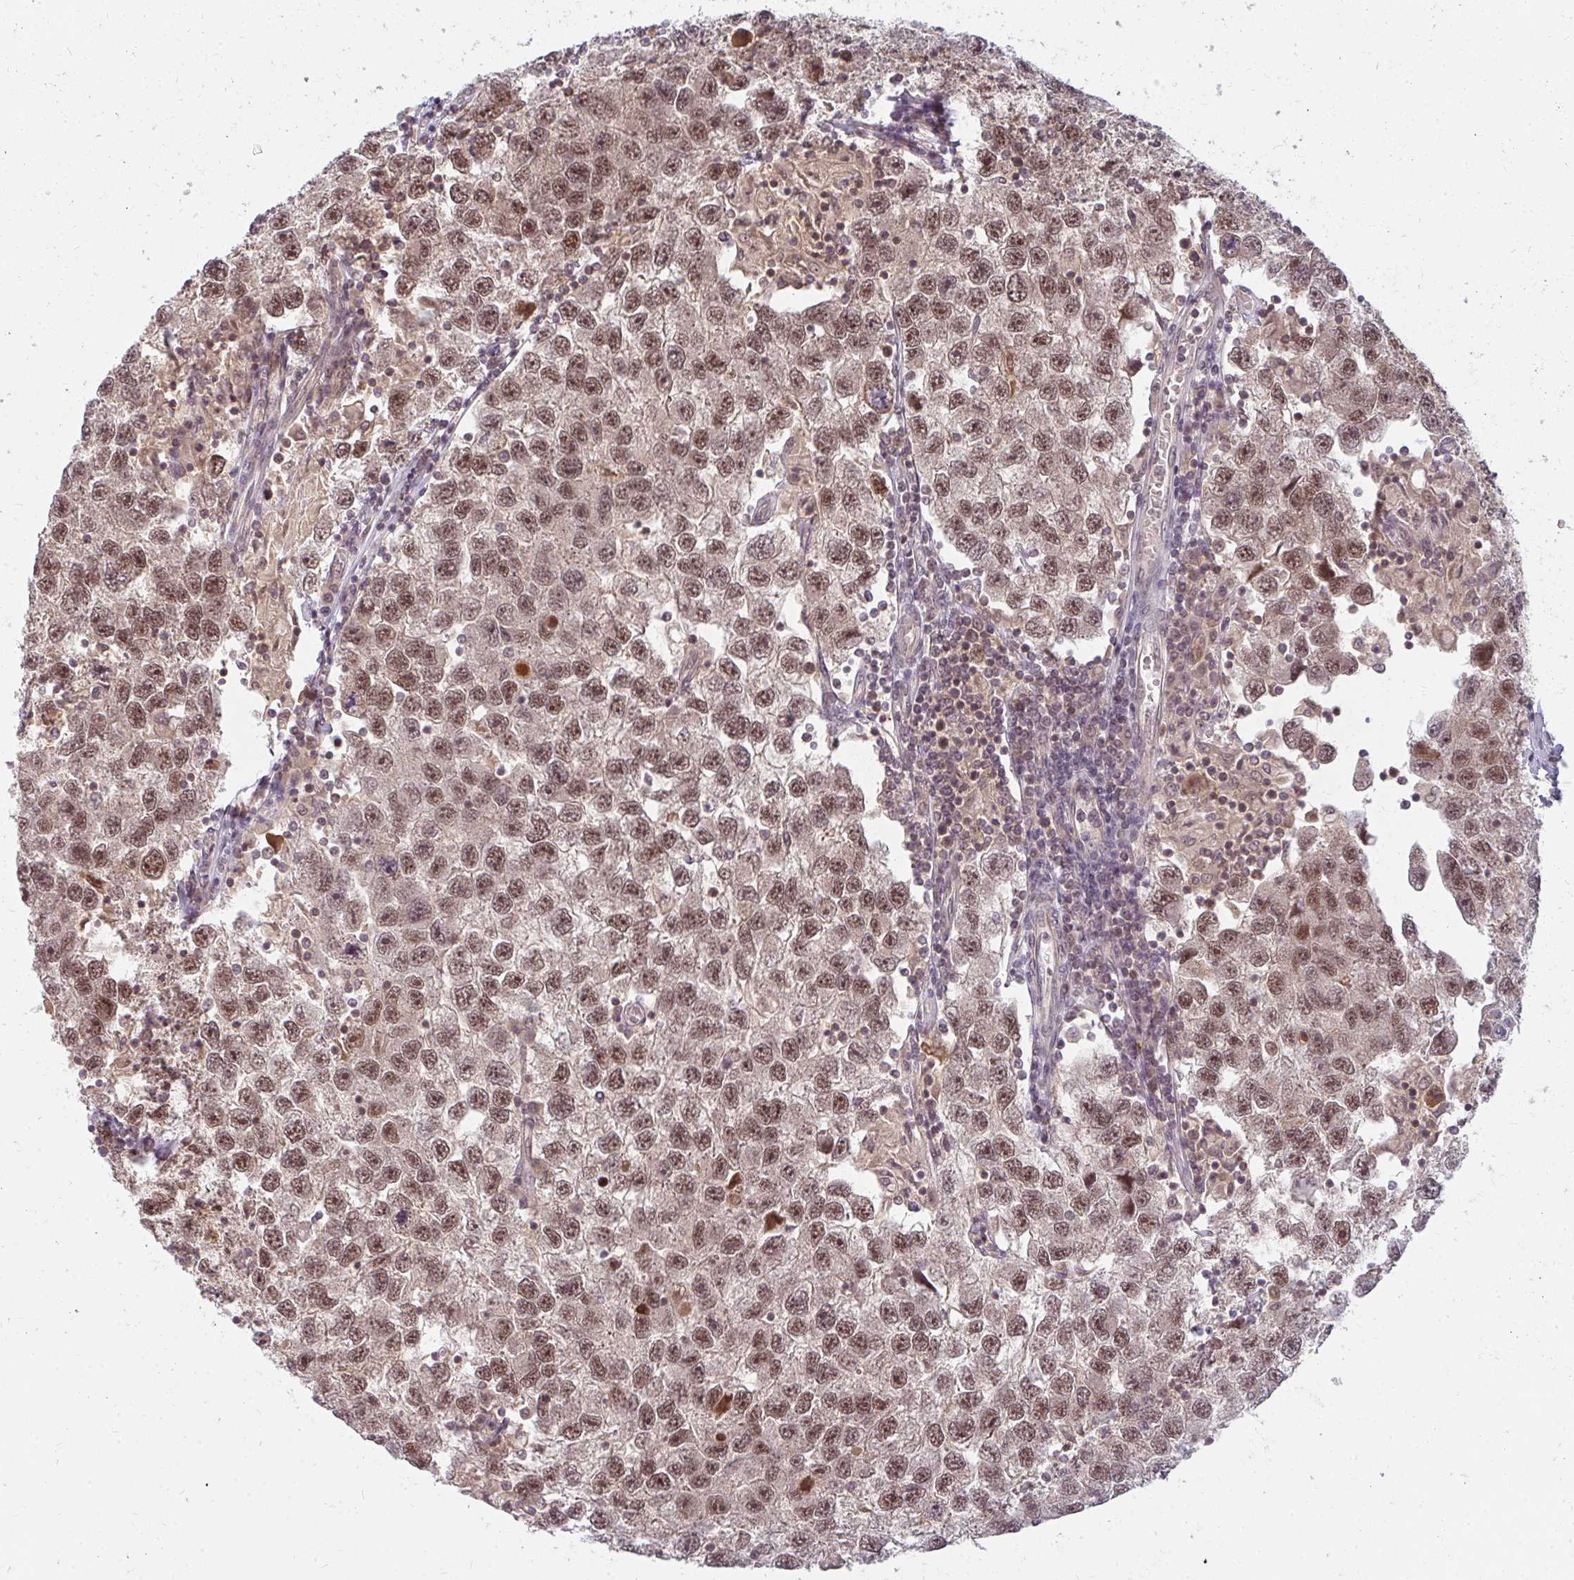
{"staining": {"intensity": "moderate", "quantity": ">75%", "location": "nuclear"}, "tissue": "testis cancer", "cell_type": "Tumor cells", "image_type": "cancer", "snomed": [{"axis": "morphology", "description": "Seminoma, NOS"}, {"axis": "topography", "description": "Testis"}], "caption": "Immunohistochemical staining of human testis seminoma demonstrates moderate nuclear protein staining in approximately >75% of tumor cells.", "gene": "GTF3C6", "patient": {"sex": "male", "age": 26}}